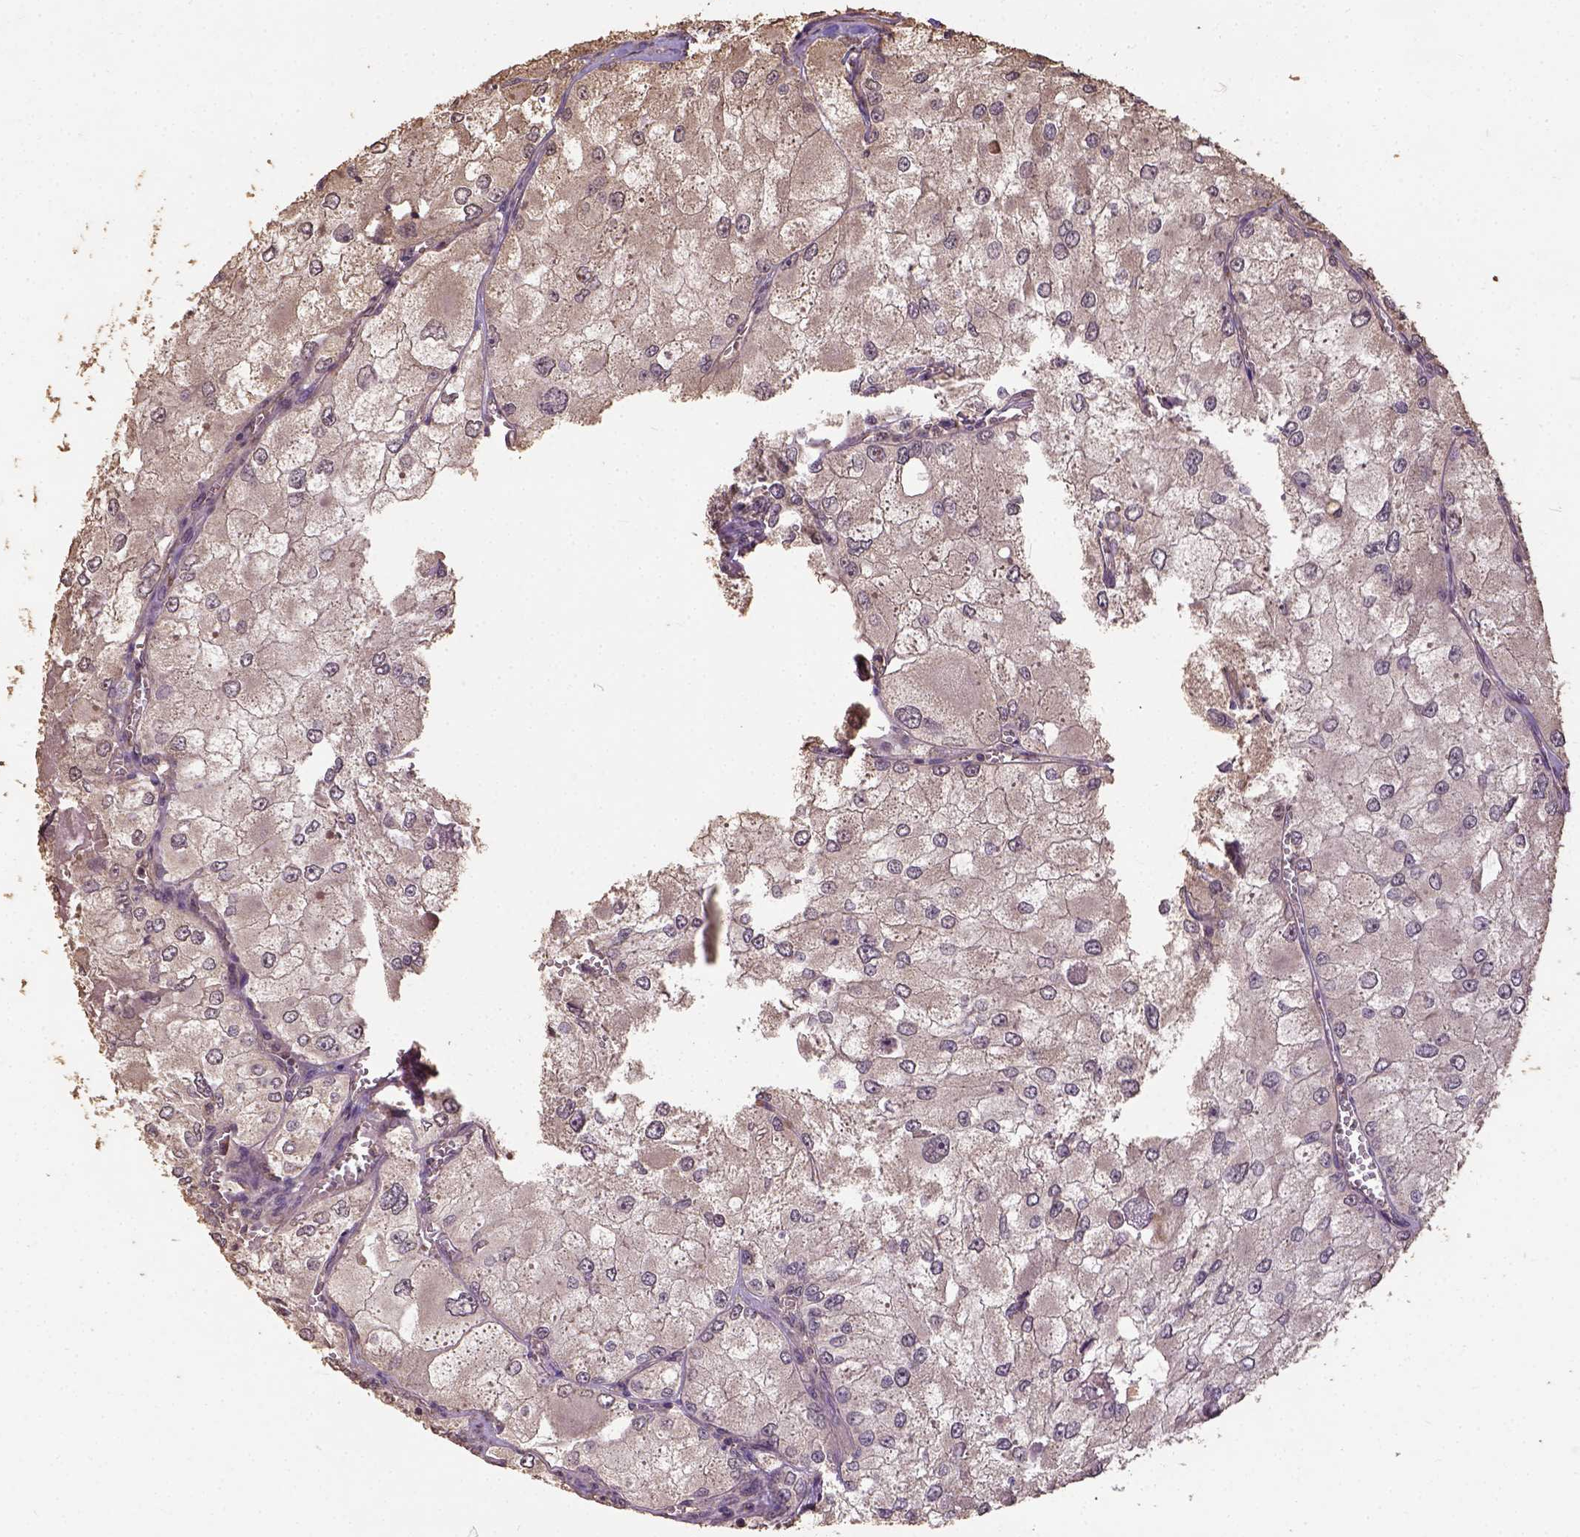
{"staining": {"intensity": "weak", "quantity": "25%-75%", "location": "cytoplasmic/membranous"}, "tissue": "renal cancer", "cell_type": "Tumor cells", "image_type": "cancer", "snomed": [{"axis": "morphology", "description": "Adenocarcinoma, NOS"}, {"axis": "topography", "description": "Kidney"}], "caption": "Tumor cells demonstrate weak cytoplasmic/membranous positivity in about 25%-75% of cells in renal cancer.", "gene": "ATP1B3", "patient": {"sex": "female", "age": 70}}